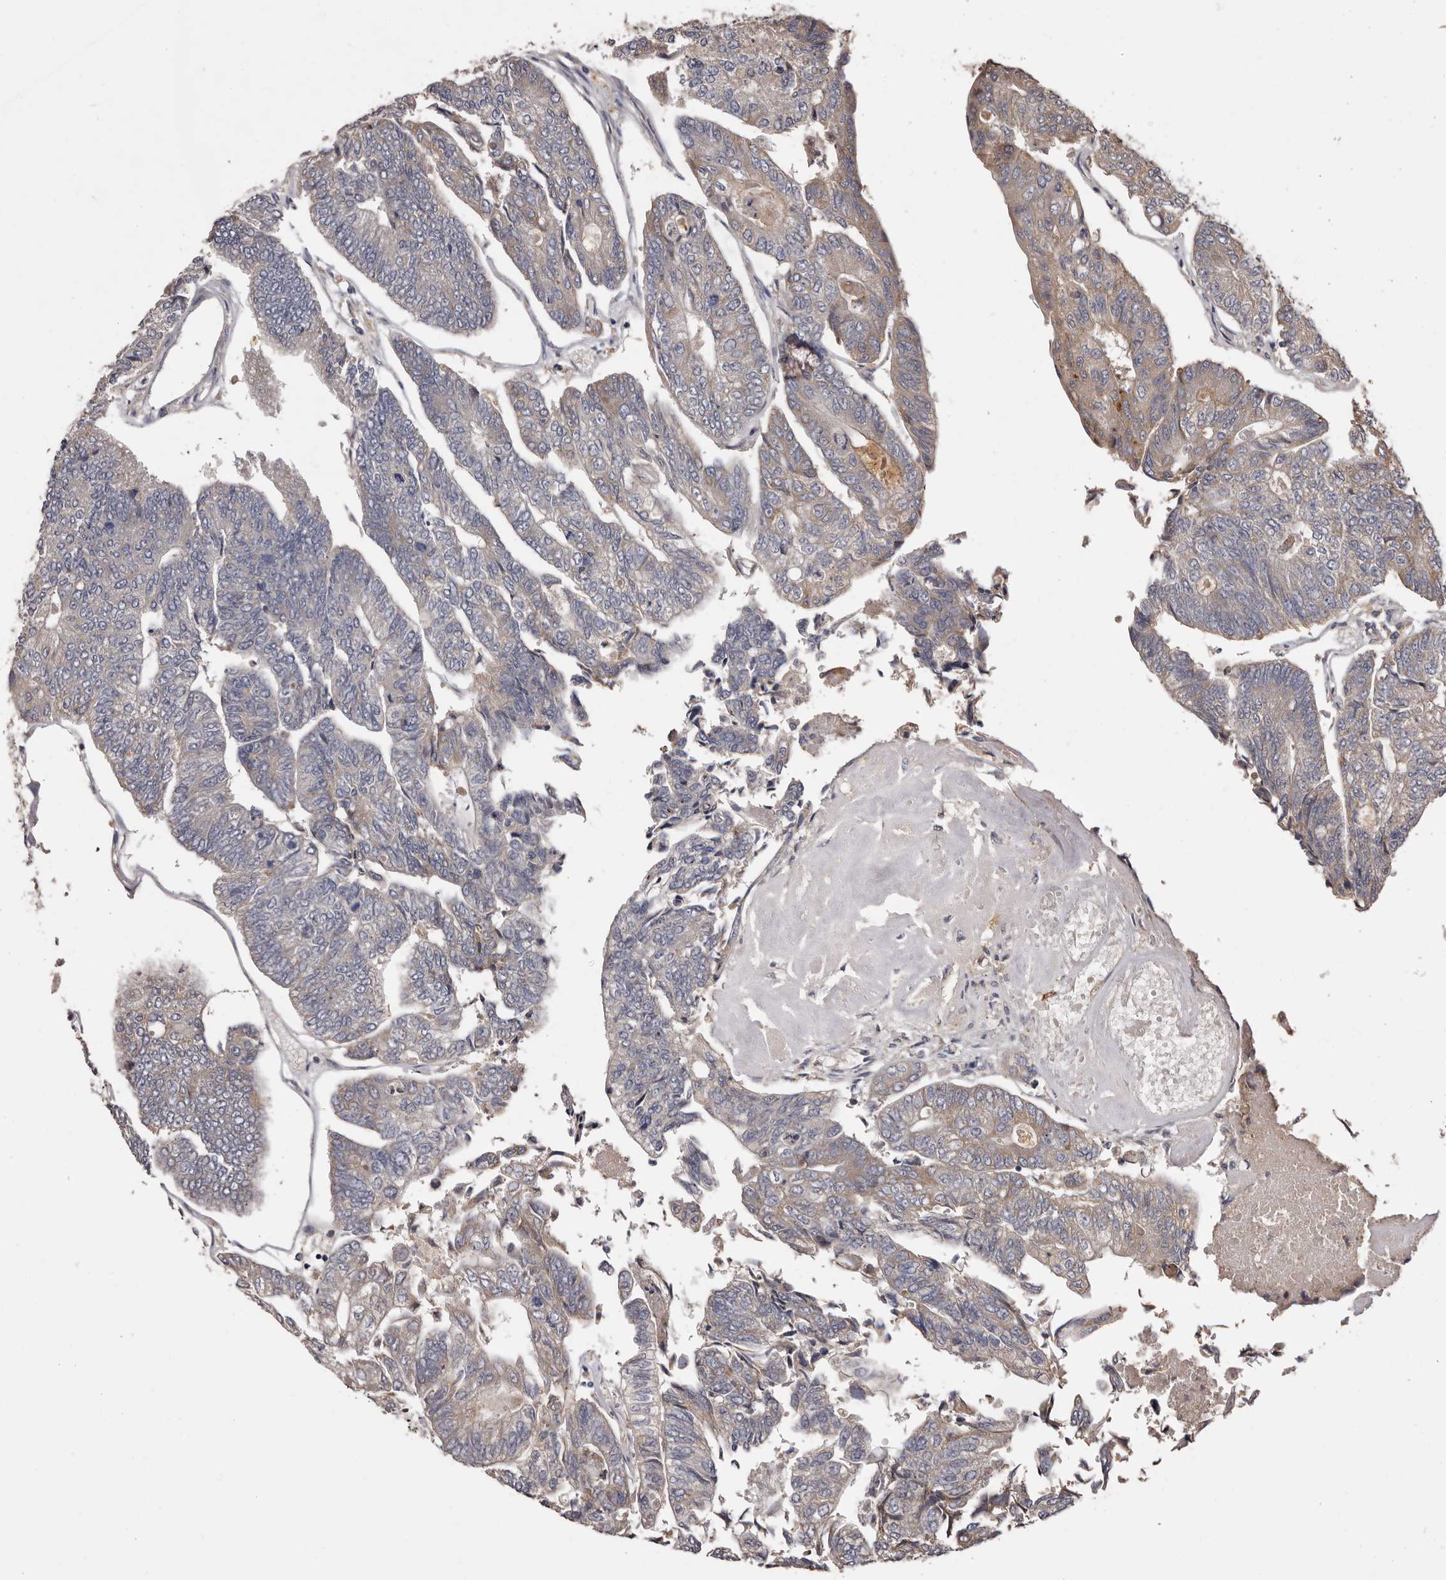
{"staining": {"intensity": "weak", "quantity": "<25%", "location": "cytoplasmic/membranous"}, "tissue": "colorectal cancer", "cell_type": "Tumor cells", "image_type": "cancer", "snomed": [{"axis": "morphology", "description": "Adenocarcinoma, NOS"}, {"axis": "topography", "description": "Colon"}], "caption": "DAB (3,3'-diaminobenzidine) immunohistochemical staining of human colorectal adenocarcinoma exhibits no significant positivity in tumor cells. Nuclei are stained in blue.", "gene": "ETNK1", "patient": {"sex": "female", "age": 67}}